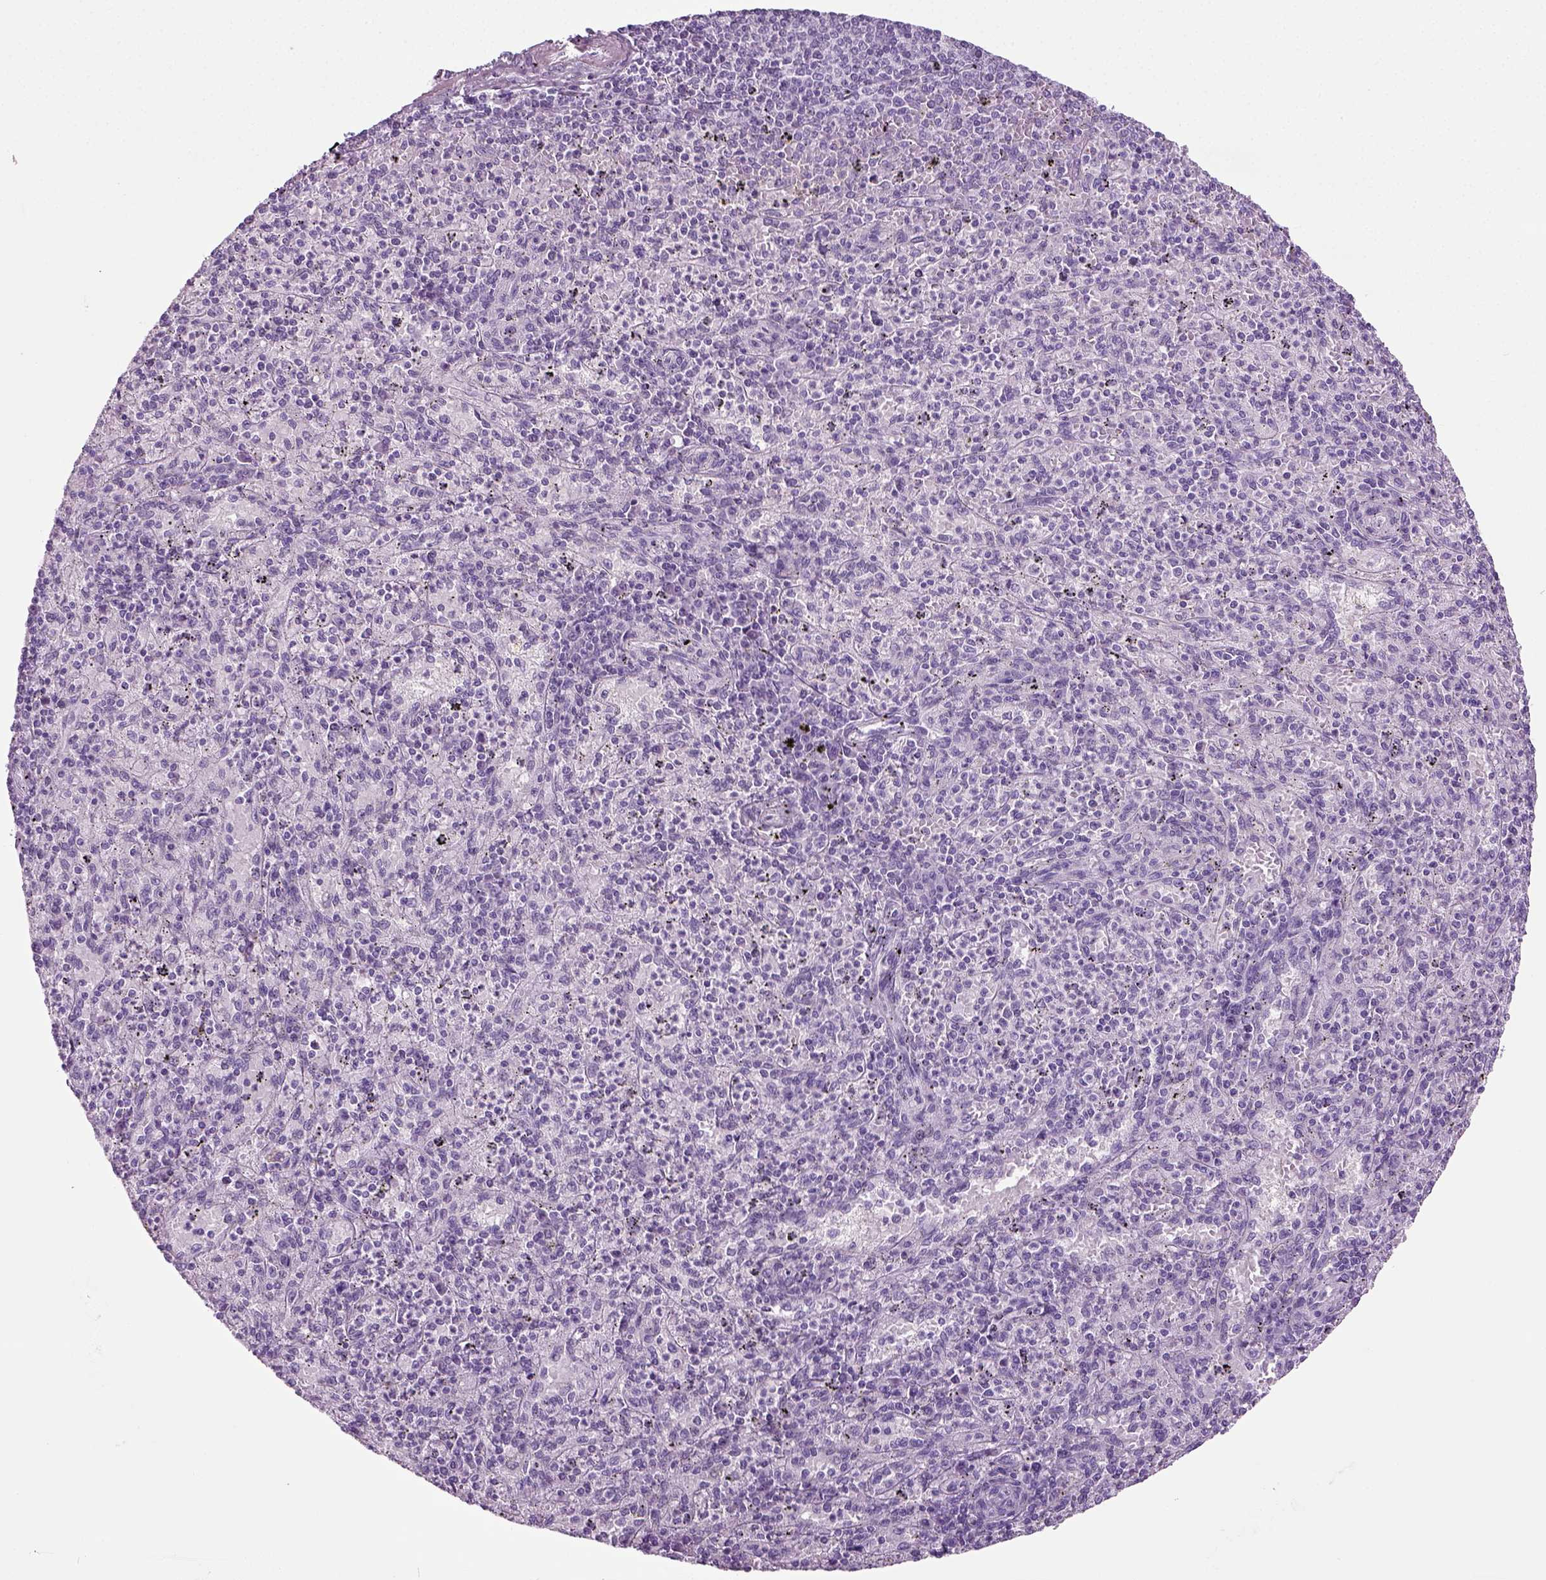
{"staining": {"intensity": "negative", "quantity": "none", "location": "none"}, "tissue": "spleen", "cell_type": "Cells in red pulp", "image_type": "normal", "snomed": [{"axis": "morphology", "description": "Normal tissue, NOS"}, {"axis": "topography", "description": "Spleen"}], "caption": "This is an immunohistochemistry micrograph of unremarkable human spleen. There is no staining in cells in red pulp.", "gene": "CD109", "patient": {"sex": "male", "age": 60}}